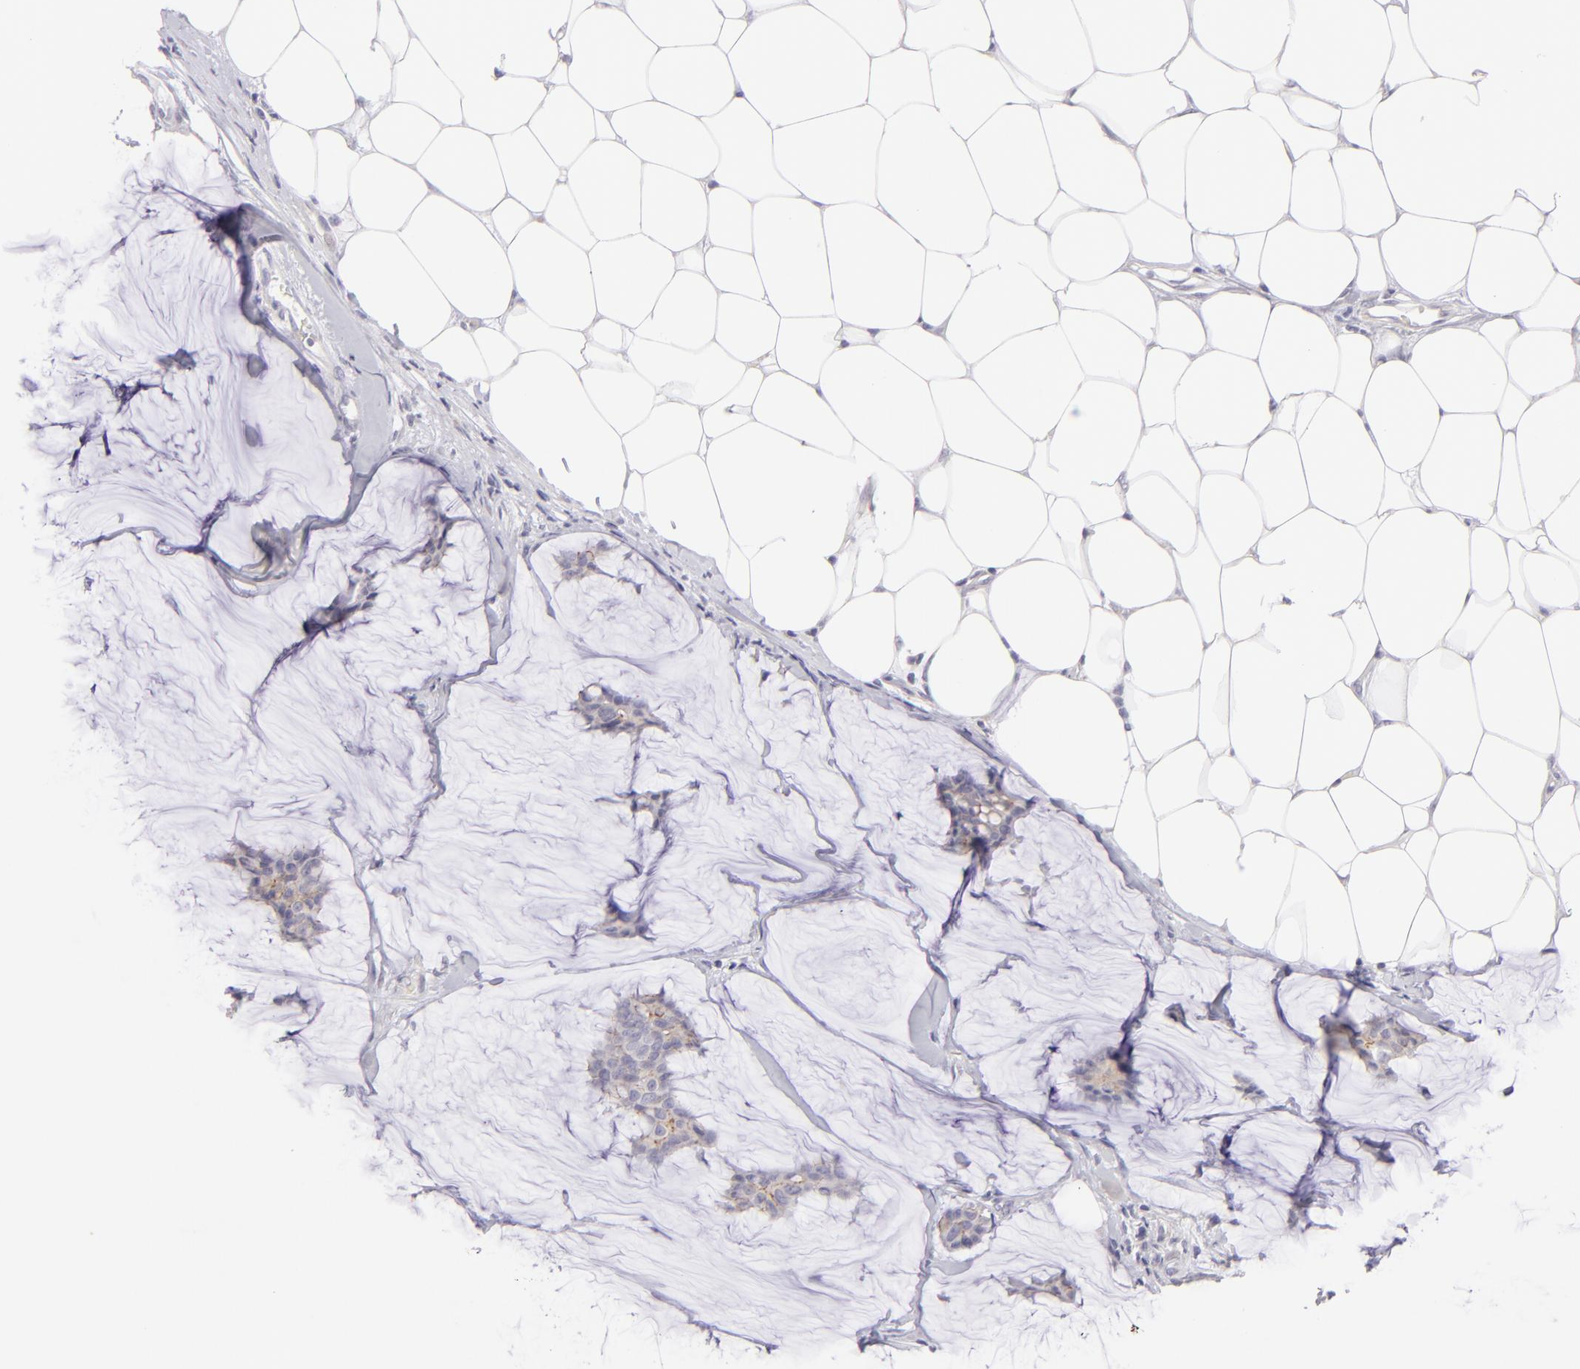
{"staining": {"intensity": "moderate", "quantity": ">75%", "location": "cytoplasmic/membranous"}, "tissue": "breast cancer", "cell_type": "Tumor cells", "image_type": "cancer", "snomed": [{"axis": "morphology", "description": "Duct carcinoma"}, {"axis": "topography", "description": "Breast"}], "caption": "This is an image of IHC staining of invasive ductal carcinoma (breast), which shows moderate staining in the cytoplasmic/membranous of tumor cells.", "gene": "CLDN4", "patient": {"sex": "female", "age": 93}}